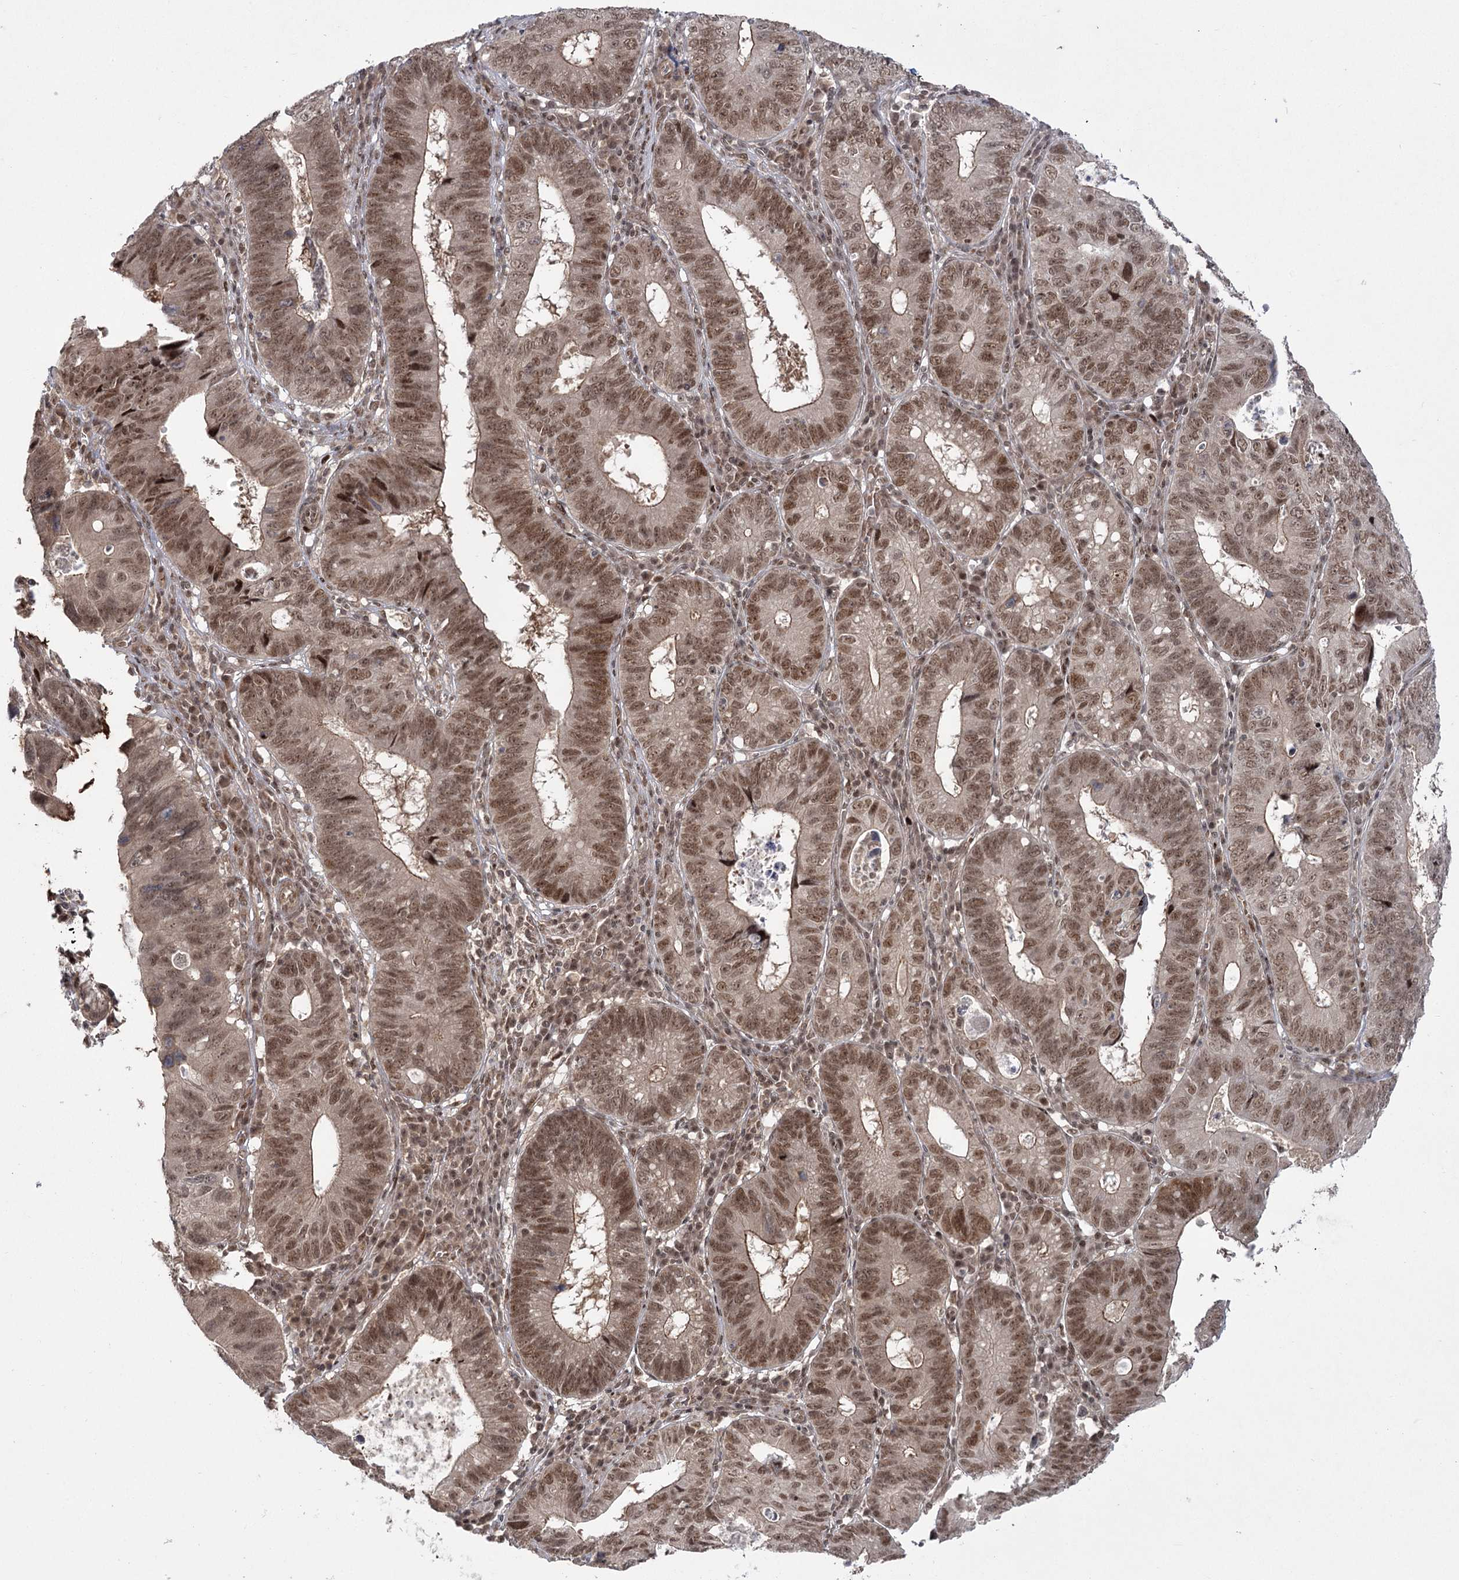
{"staining": {"intensity": "moderate", "quantity": ">75%", "location": "cytoplasmic/membranous,nuclear"}, "tissue": "stomach cancer", "cell_type": "Tumor cells", "image_type": "cancer", "snomed": [{"axis": "morphology", "description": "Adenocarcinoma, NOS"}, {"axis": "topography", "description": "Stomach"}], "caption": "Moderate cytoplasmic/membranous and nuclear protein expression is present in about >75% of tumor cells in stomach cancer.", "gene": "HELQ", "patient": {"sex": "male", "age": 59}}